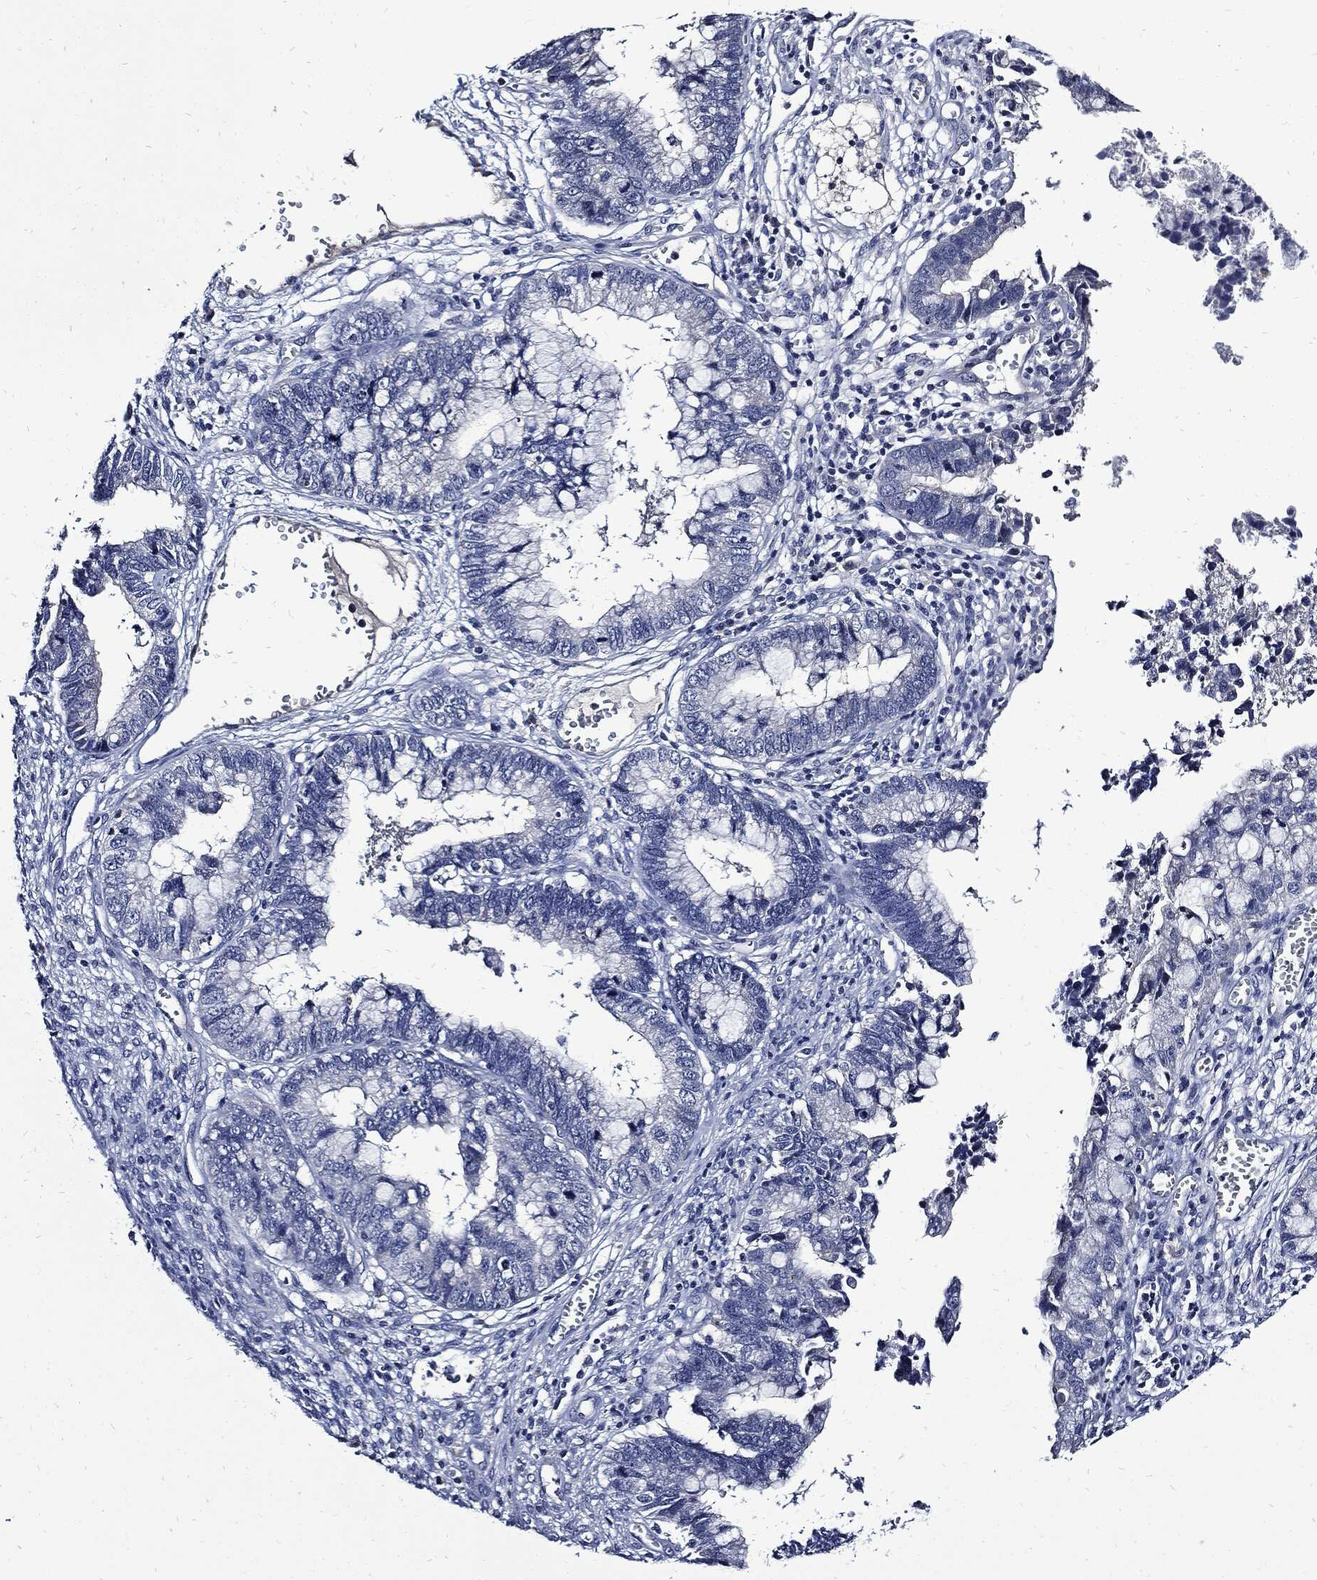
{"staining": {"intensity": "negative", "quantity": "none", "location": "none"}, "tissue": "cervical cancer", "cell_type": "Tumor cells", "image_type": "cancer", "snomed": [{"axis": "morphology", "description": "Adenocarcinoma, NOS"}, {"axis": "topography", "description": "Cervix"}], "caption": "A high-resolution histopathology image shows immunohistochemistry (IHC) staining of cervical cancer (adenocarcinoma), which reveals no significant staining in tumor cells.", "gene": "CPE", "patient": {"sex": "female", "age": 44}}